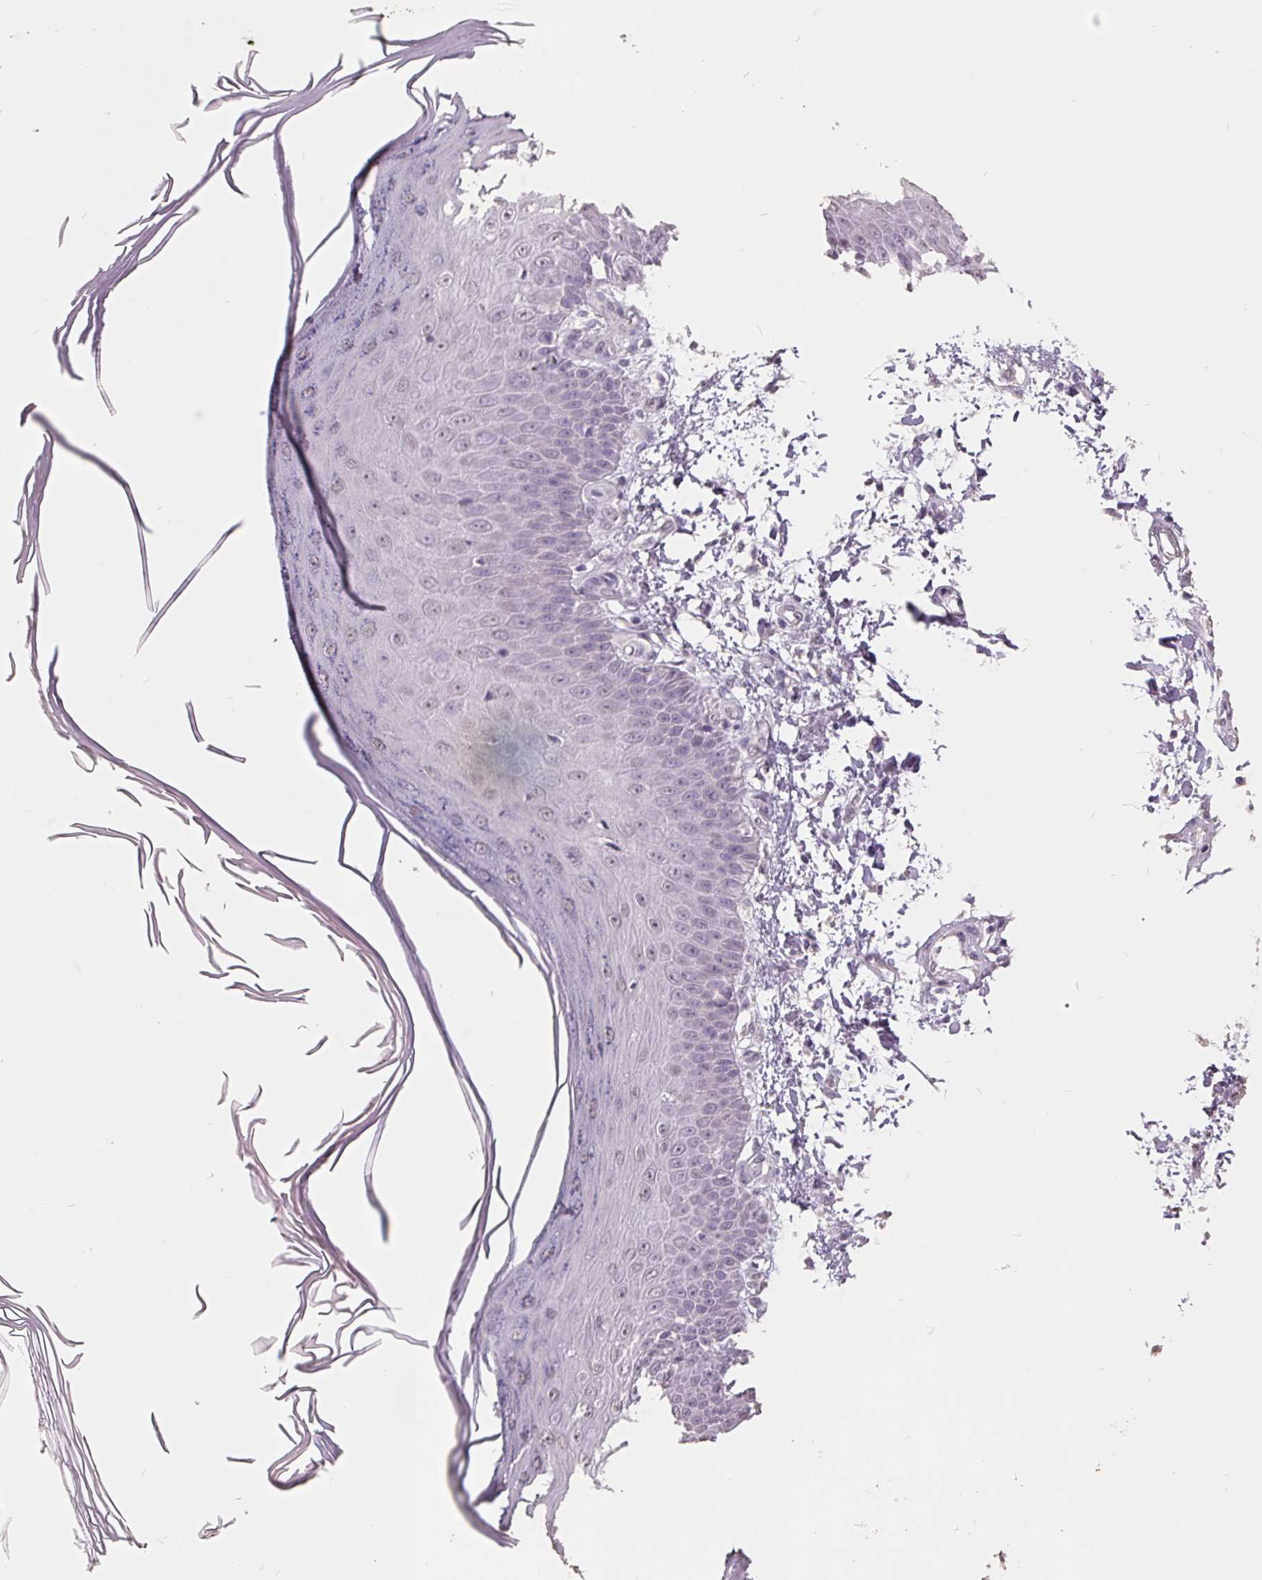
{"staining": {"intensity": "negative", "quantity": "none", "location": "none"}, "tissue": "skin", "cell_type": "Fibroblasts", "image_type": "normal", "snomed": [{"axis": "morphology", "description": "Normal tissue, NOS"}, {"axis": "topography", "description": "Skin"}], "caption": "Photomicrograph shows no significant protein staining in fibroblasts of normal skin. The staining was performed using DAB (3,3'-diaminobenzidine) to visualize the protein expression in brown, while the nuclei were stained in blue with hematoxylin (Magnification: 20x).", "gene": "FTCD", "patient": {"sex": "female", "age": 62}}